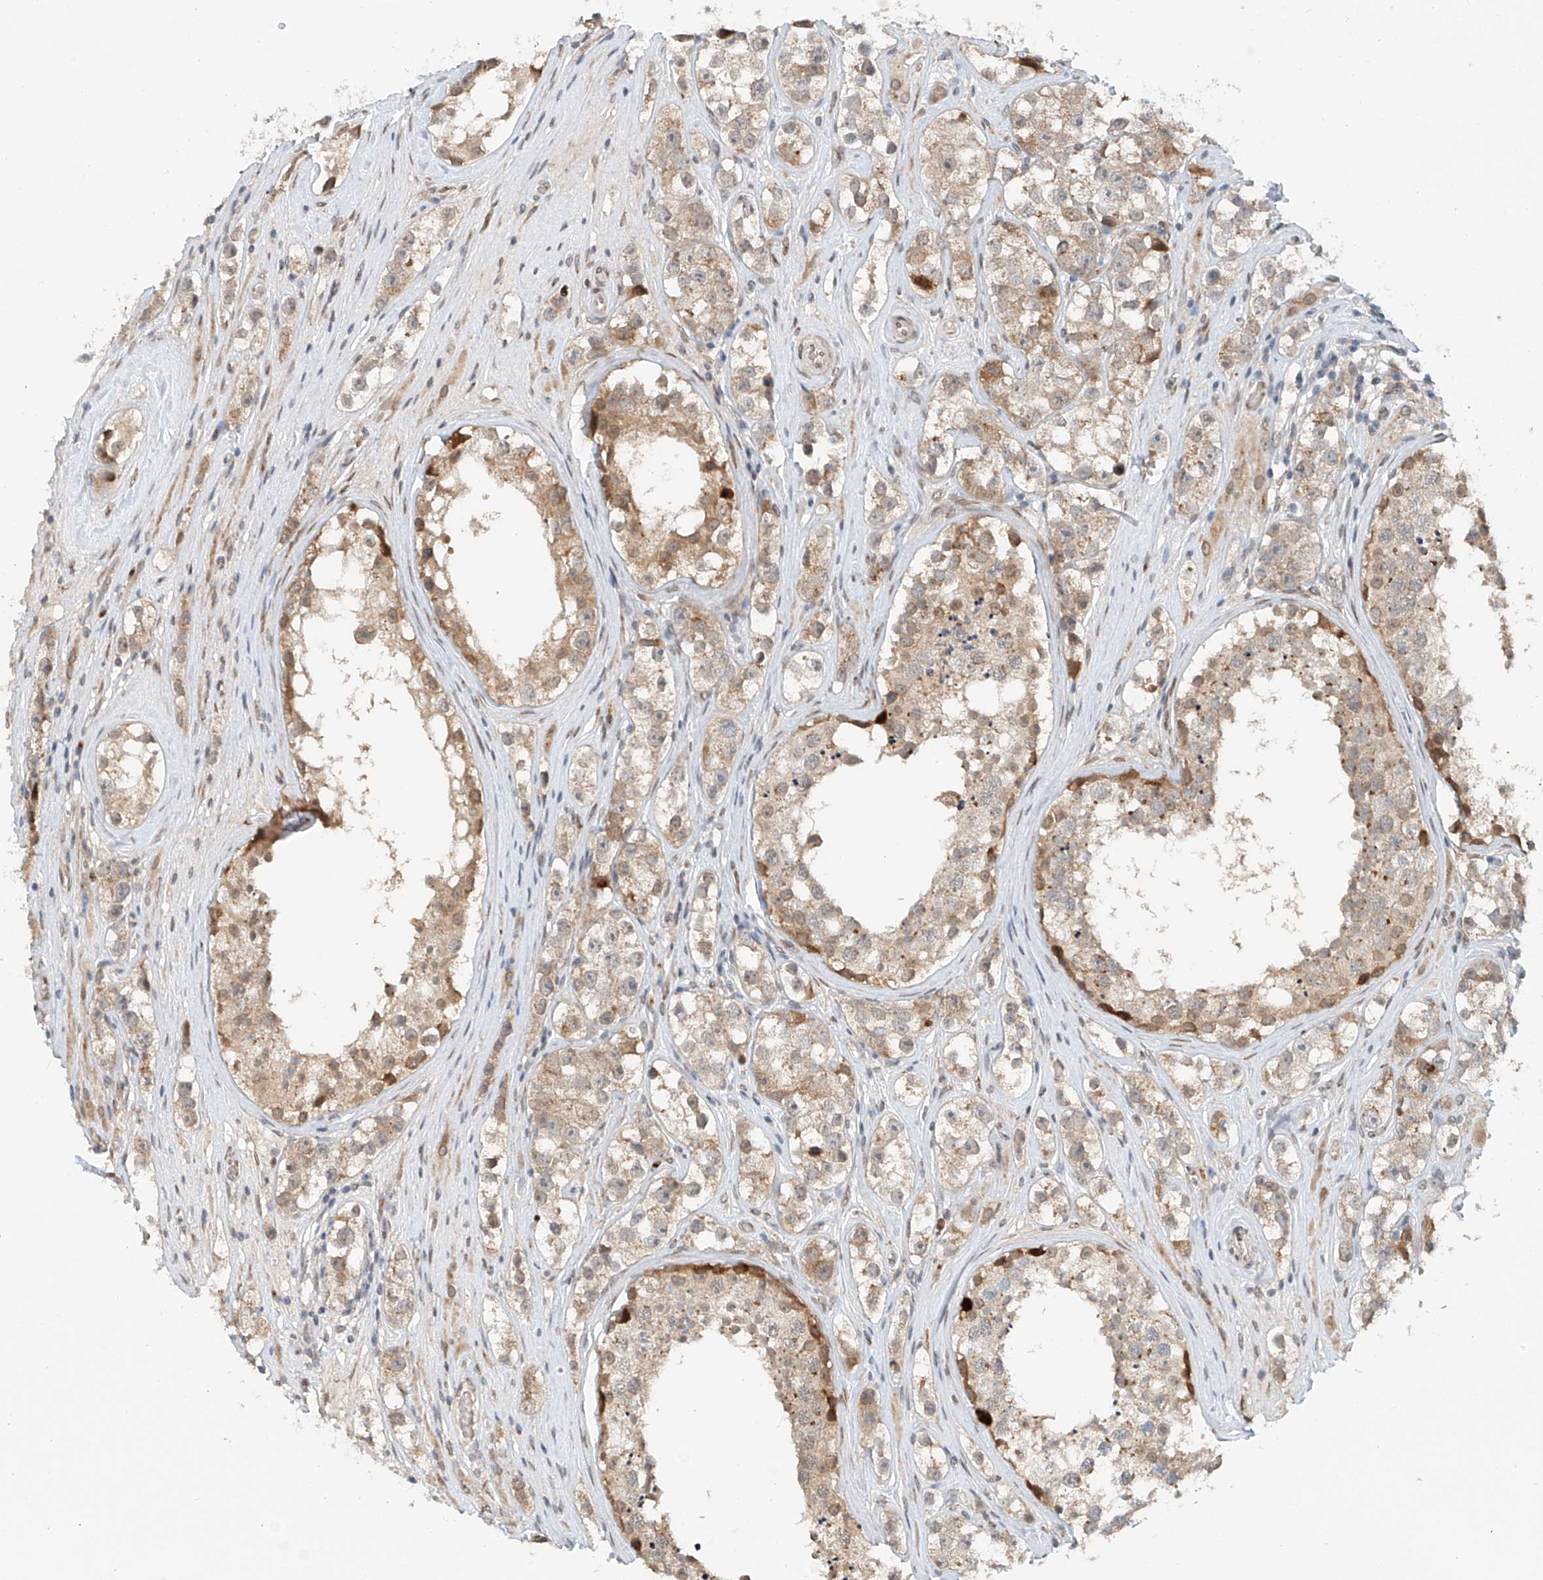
{"staining": {"intensity": "weak", "quantity": ">75%", "location": "cytoplasmic/membranous"}, "tissue": "testis cancer", "cell_type": "Tumor cells", "image_type": "cancer", "snomed": [{"axis": "morphology", "description": "Seminoma, NOS"}, {"axis": "topography", "description": "Testis"}], "caption": "Tumor cells demonstrate low levels of weak cytoplasmic/membranous positivity in about >75% of cells in human seminoma (testis).", "gene": "STARD9", "patient": {"sex": "male", "age": 28}}